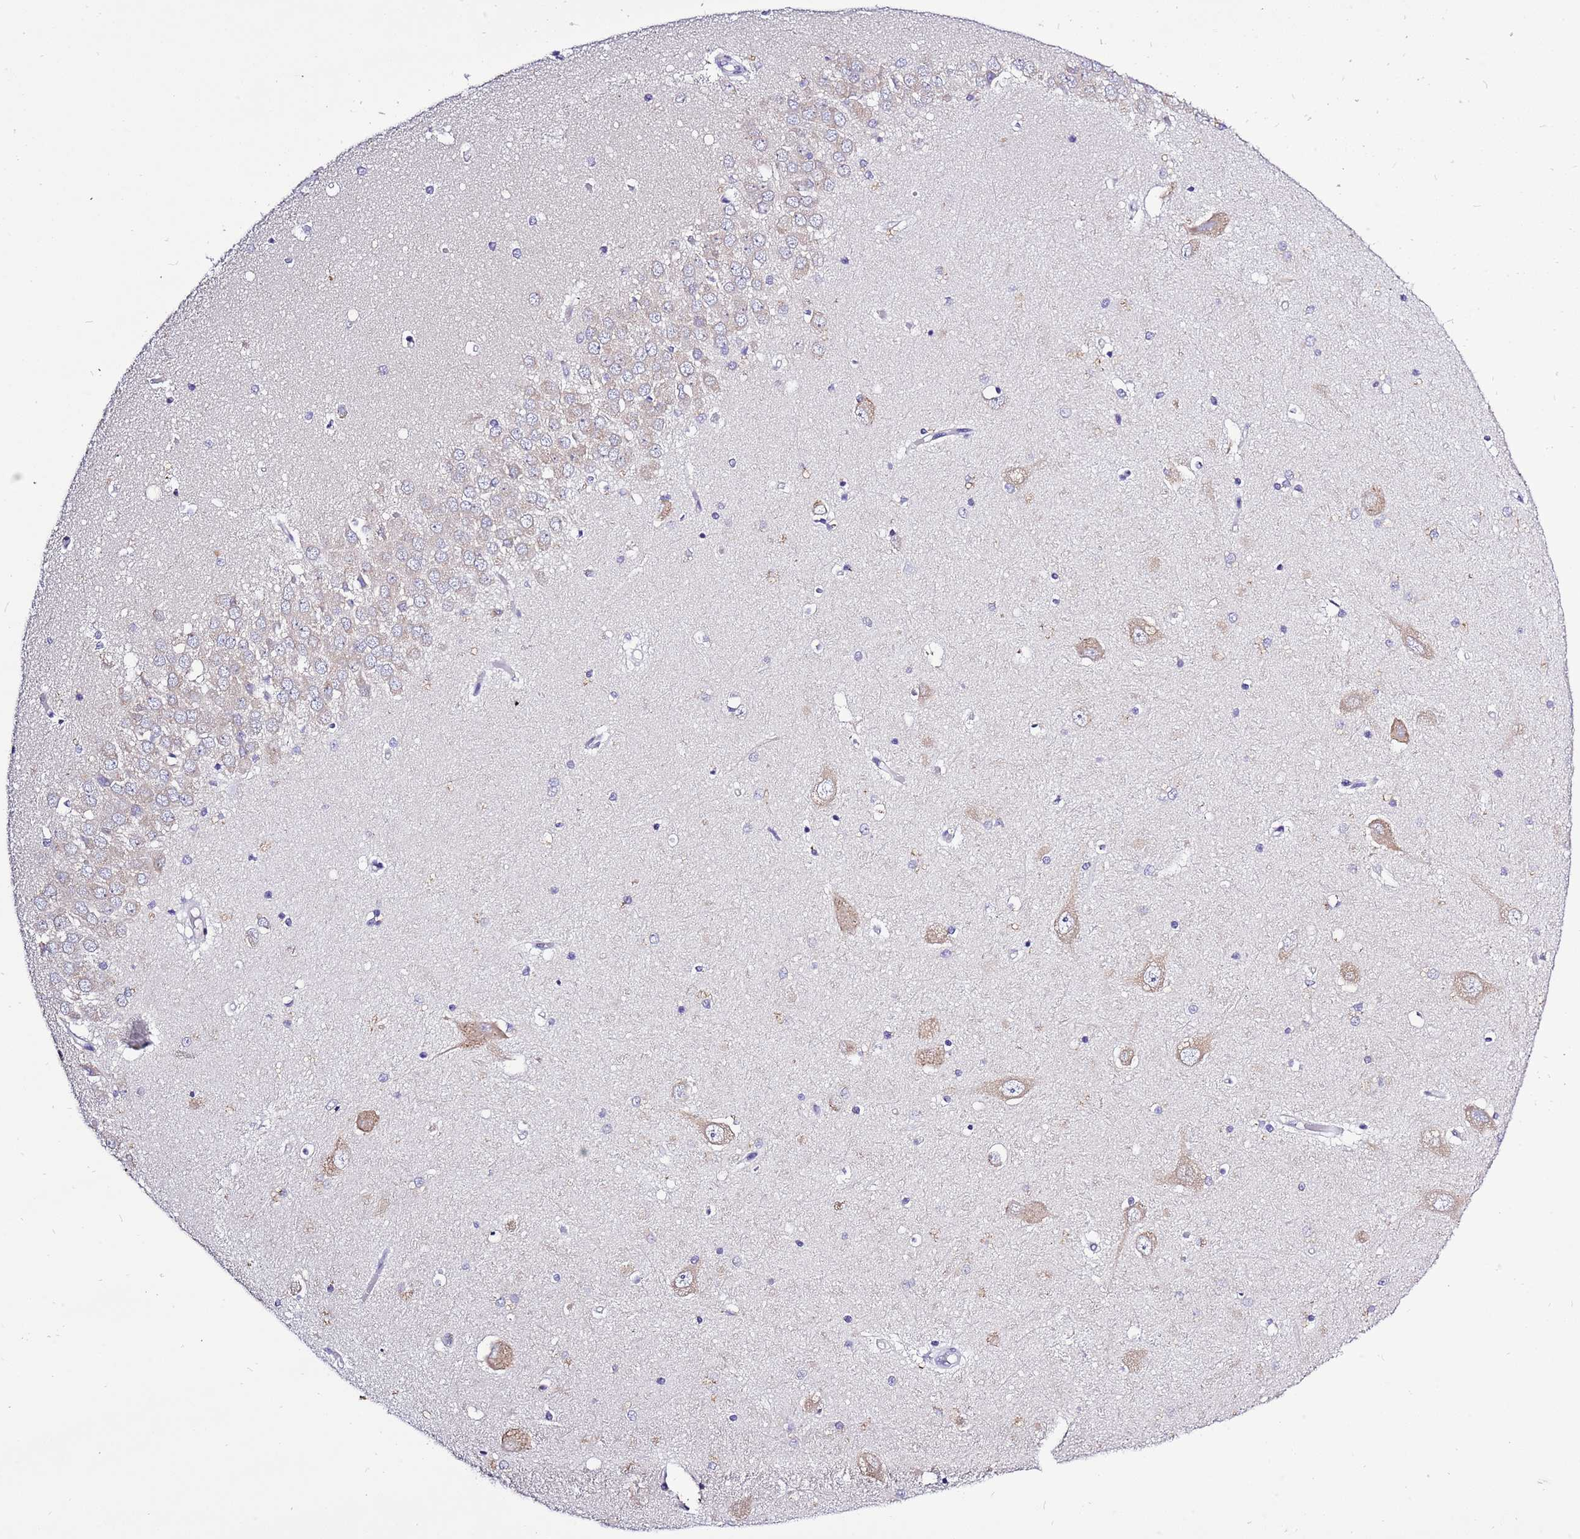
{"staining": {"intensity": "negative", "quantity": "none", "location": "none"}, "tissue": "hippocampus", "cell_type": "Glial cells", "image_type": "normal", "snomed": [{"axis": "morphology", "description": "Normal tissue, NOS"}, {"axis": "topography", "description": "Hippocampus"}], "caption": "Hippocampus stained for a protein using IHC exhibits no positivity glial cells.", "gene": "GLCE", "patient": {"sex": "male", "age": 45}}